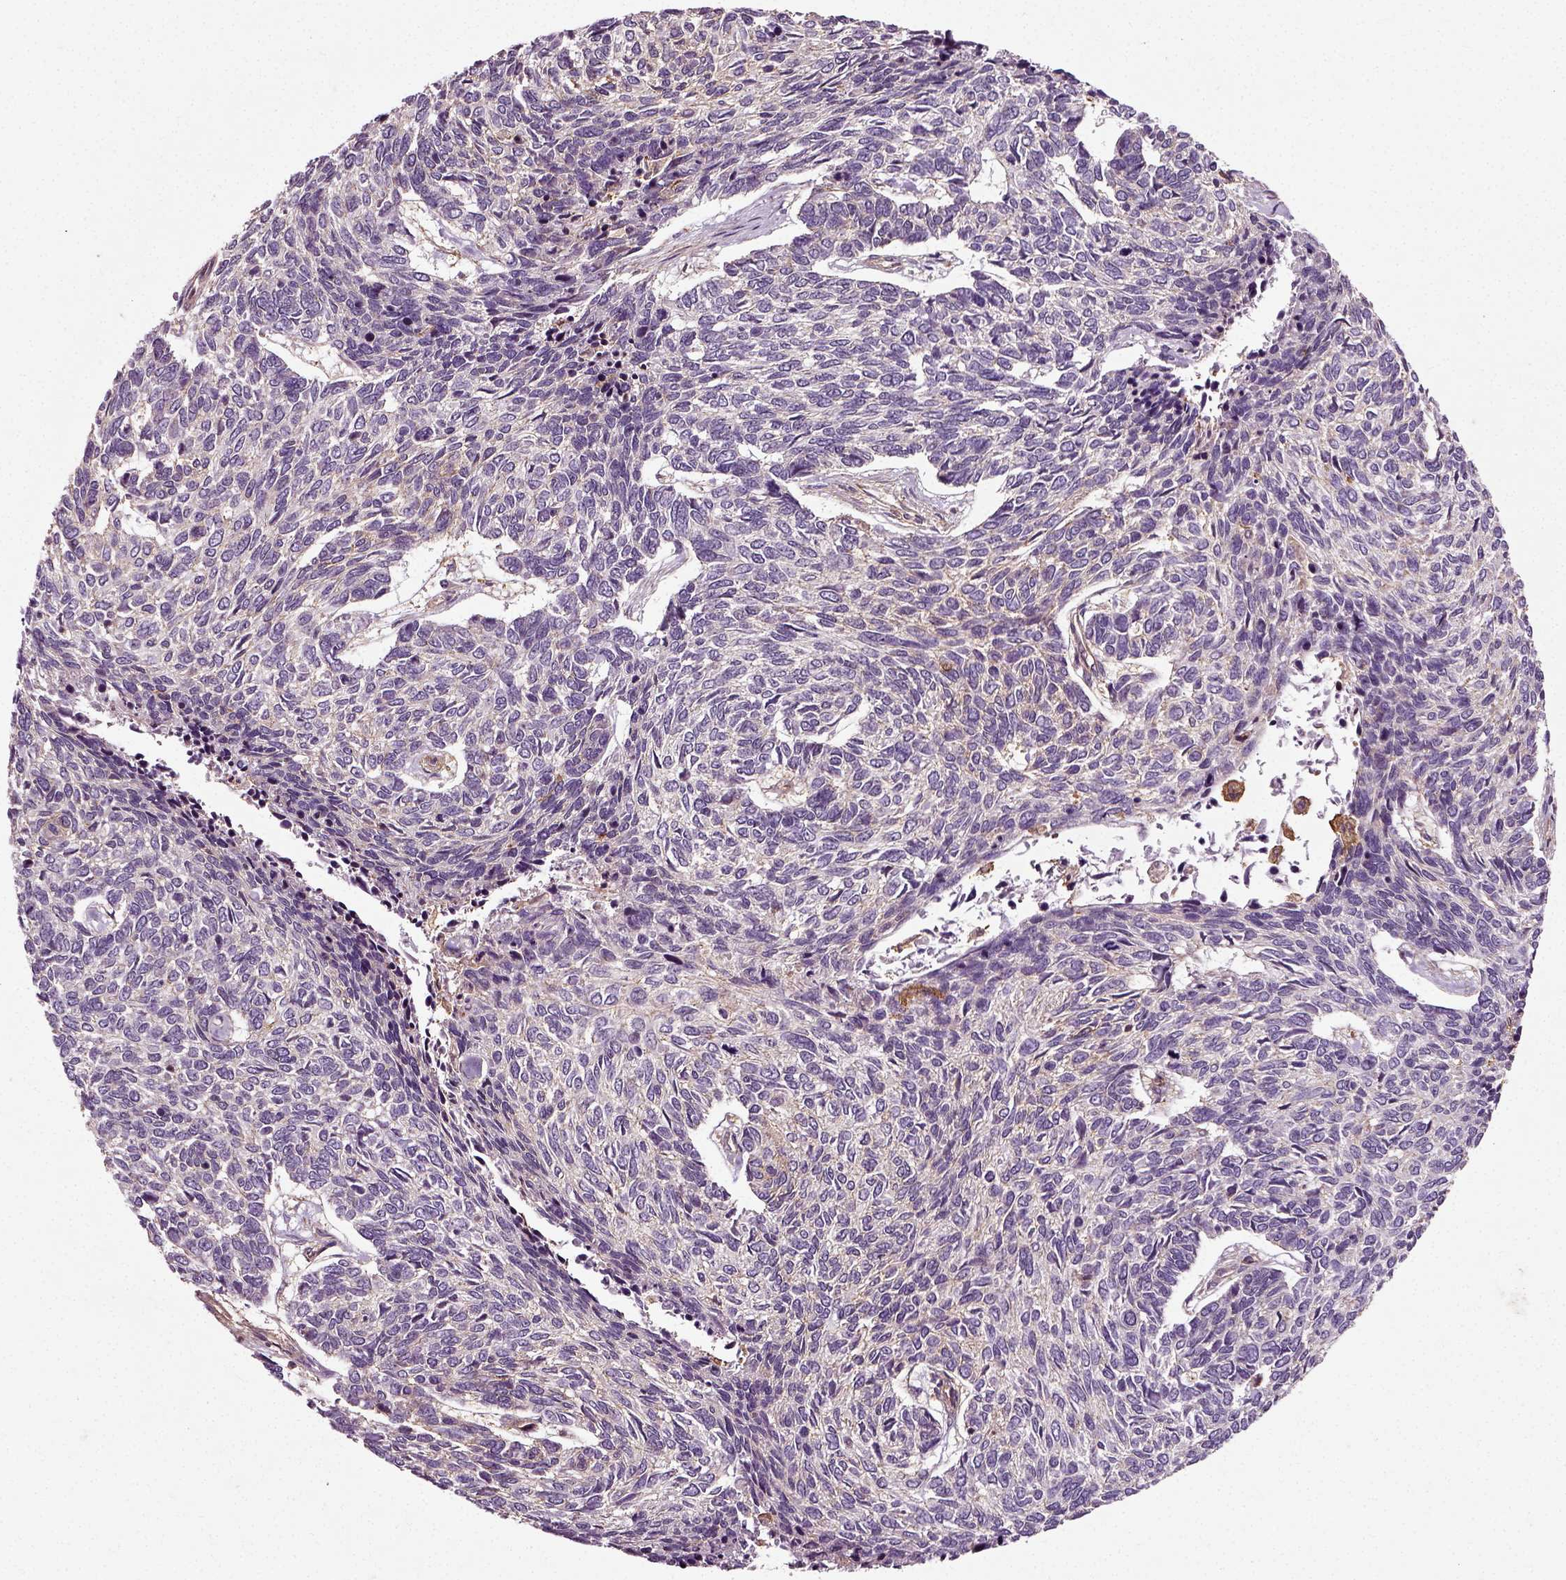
{"staining": {"intensity": "negative", "quantity": "none", "location": "none"}, "tissue": "skin cancer", "cell_type": "Tumor cells", "image_type": "cancer", "snomed": [{"axis": "morphology", "description": "Basal cell carcinoma"}, {"axis": "topography", "description": "Skin"}], "caption": "A high-resolution histopathology image shows immunohistochemistry (IHC) staining of skin cancer (basal cell carcinoma), which displays no significant expression in tumor cells.", "gene": "RHOF", "patient": {"sex": "female", "age": 65}}